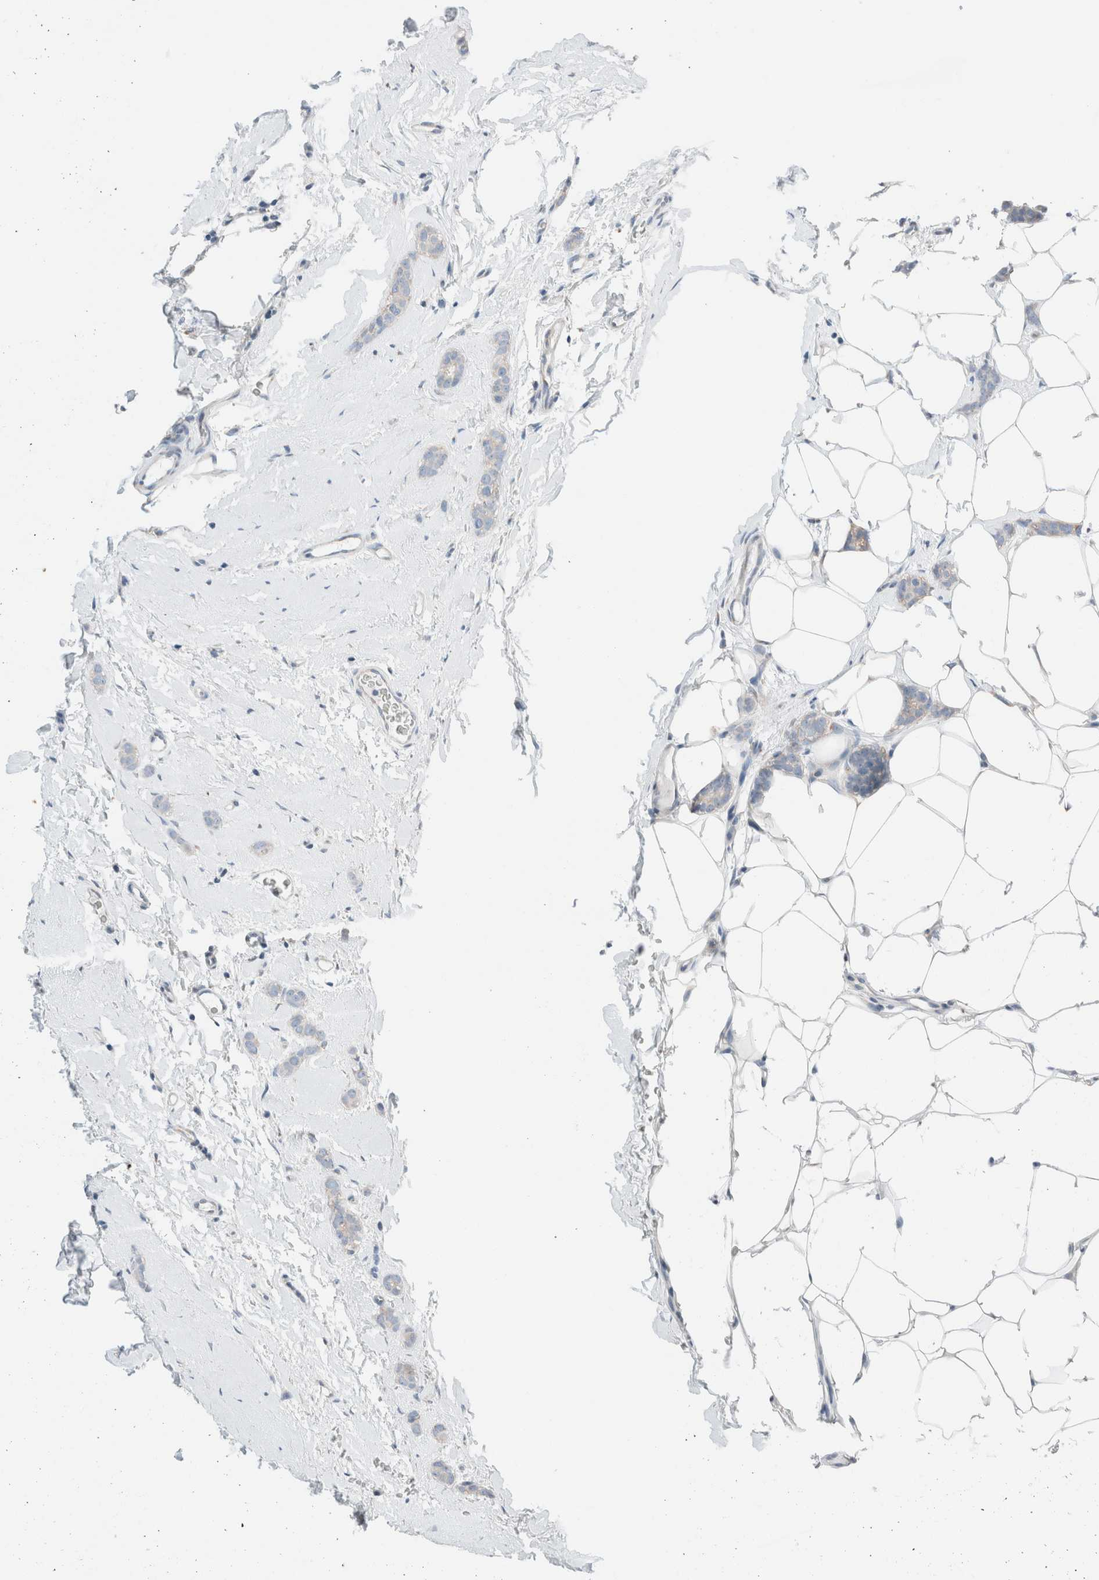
{"staining": {"intensity": "negative", "quantity": "none", "location": "none"}, "tissue": "breast cancer", "cell_type": "Tumor cells", "image_type": "cancer", "snomed": [{"axis": "morphology", "description": "Lobular carcinoma"}, {"axis": "topography", "description": "Skin"}, {"axis": "topography", "description": "Breast"}], "caption": "A high-resolution micrograph shows IHC staining of lobular carcinoma (breast), which exhibits no significant positivity in tumor cells.", "gene": "CASC3", "patient": {"sex": "female", "age": 46}}